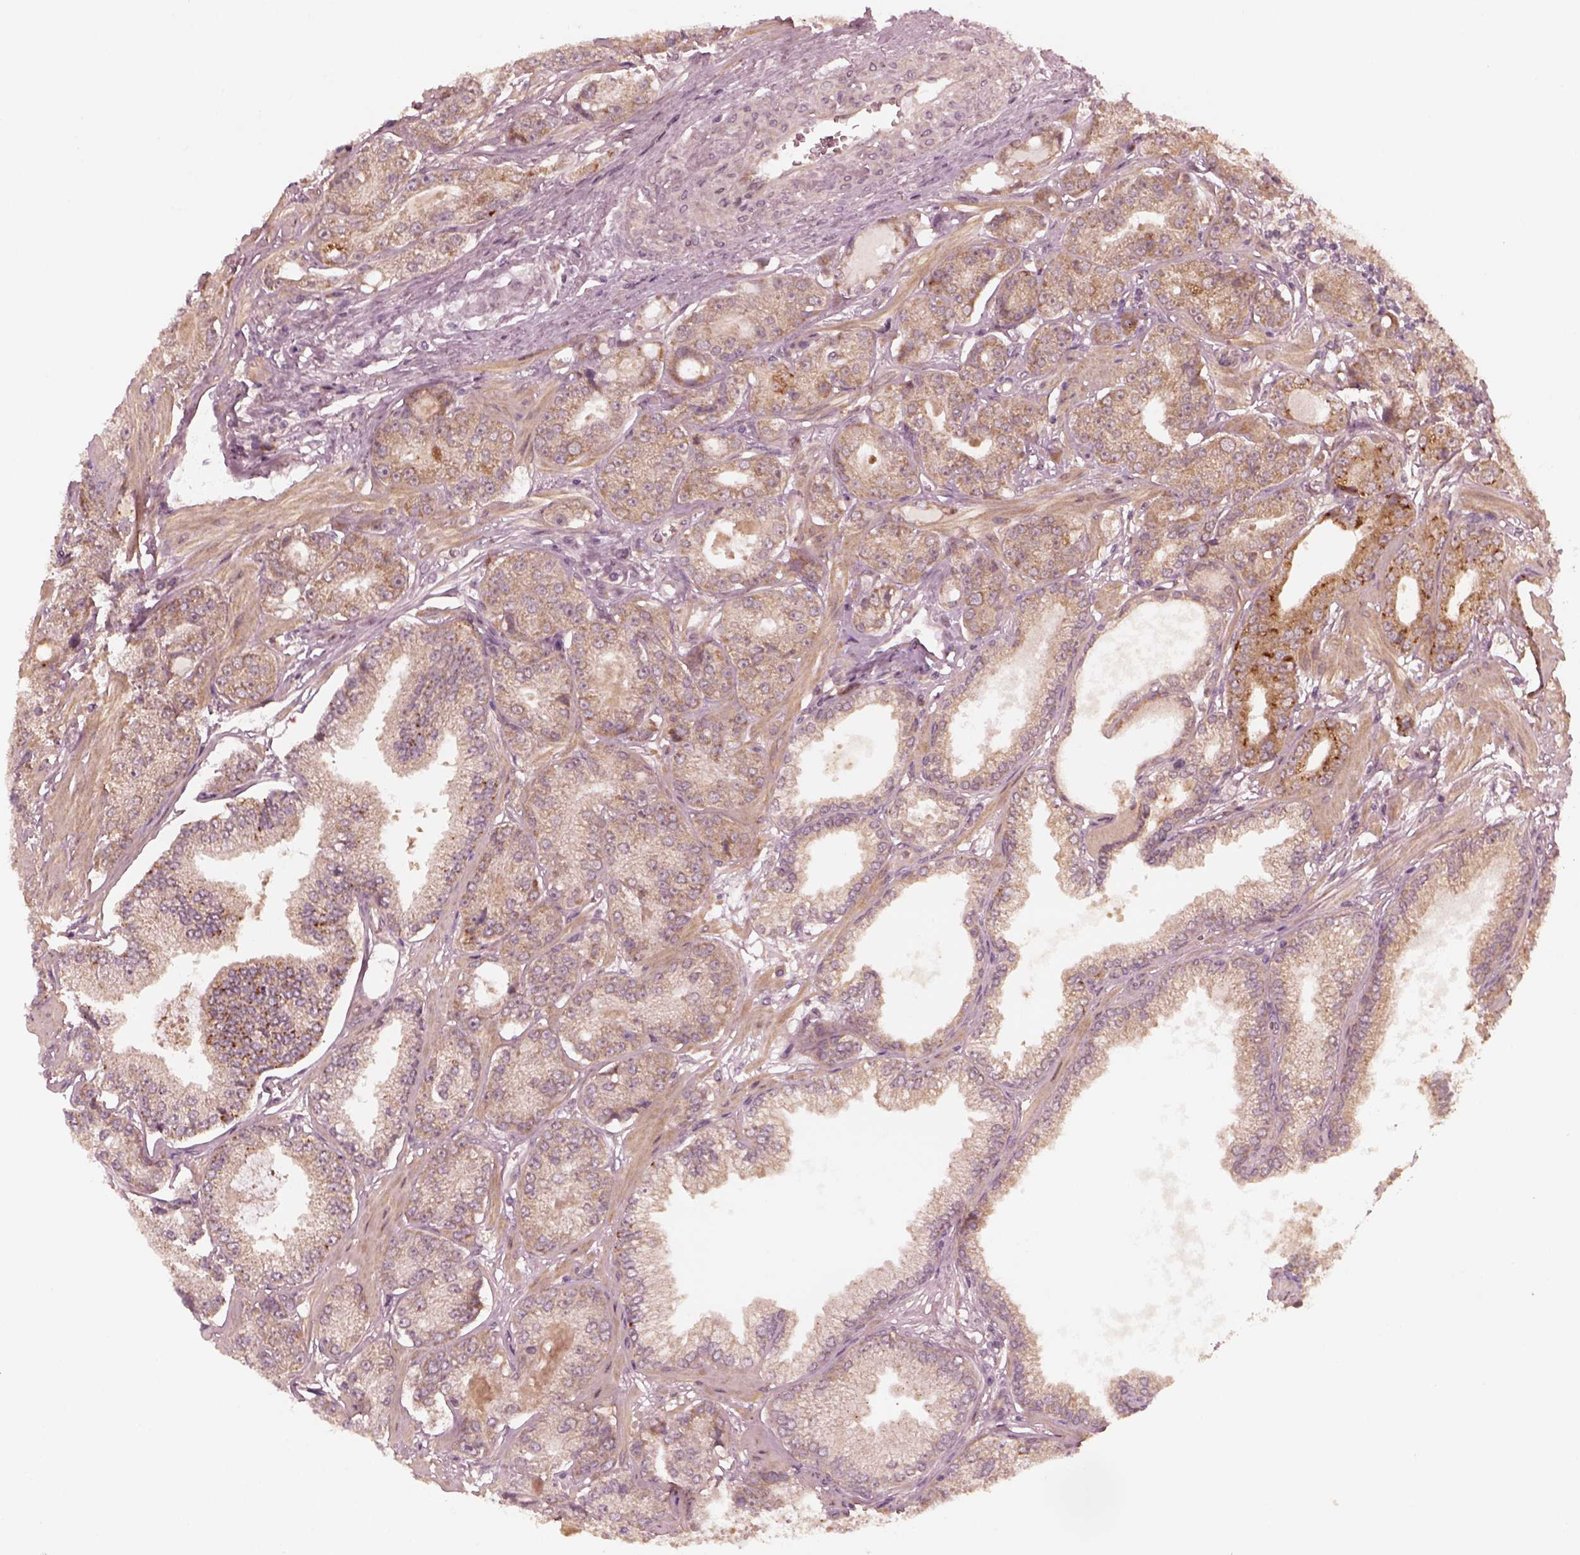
{"staining": {"intensity": "weak", "quantity": "25%-75%", "location": "cytoplasmic/membranous"}, "tissue": "prostate cancer", "cell_type": "Tumor cells", "image_type": "cancer", "snomed": [{"axis": "morphology", "description": "Adenocarcinoma, NOS"}, {"axis": "topography", "description": "Prostate"}], "caption": "Weak cytoplasmic/membranous positivity for a protein is identified in approximately 25%-75% of tumor cells of prostate cancer using IHC.", "gene": "FAF2", "patient": {"sex": "male", "age": 64}}